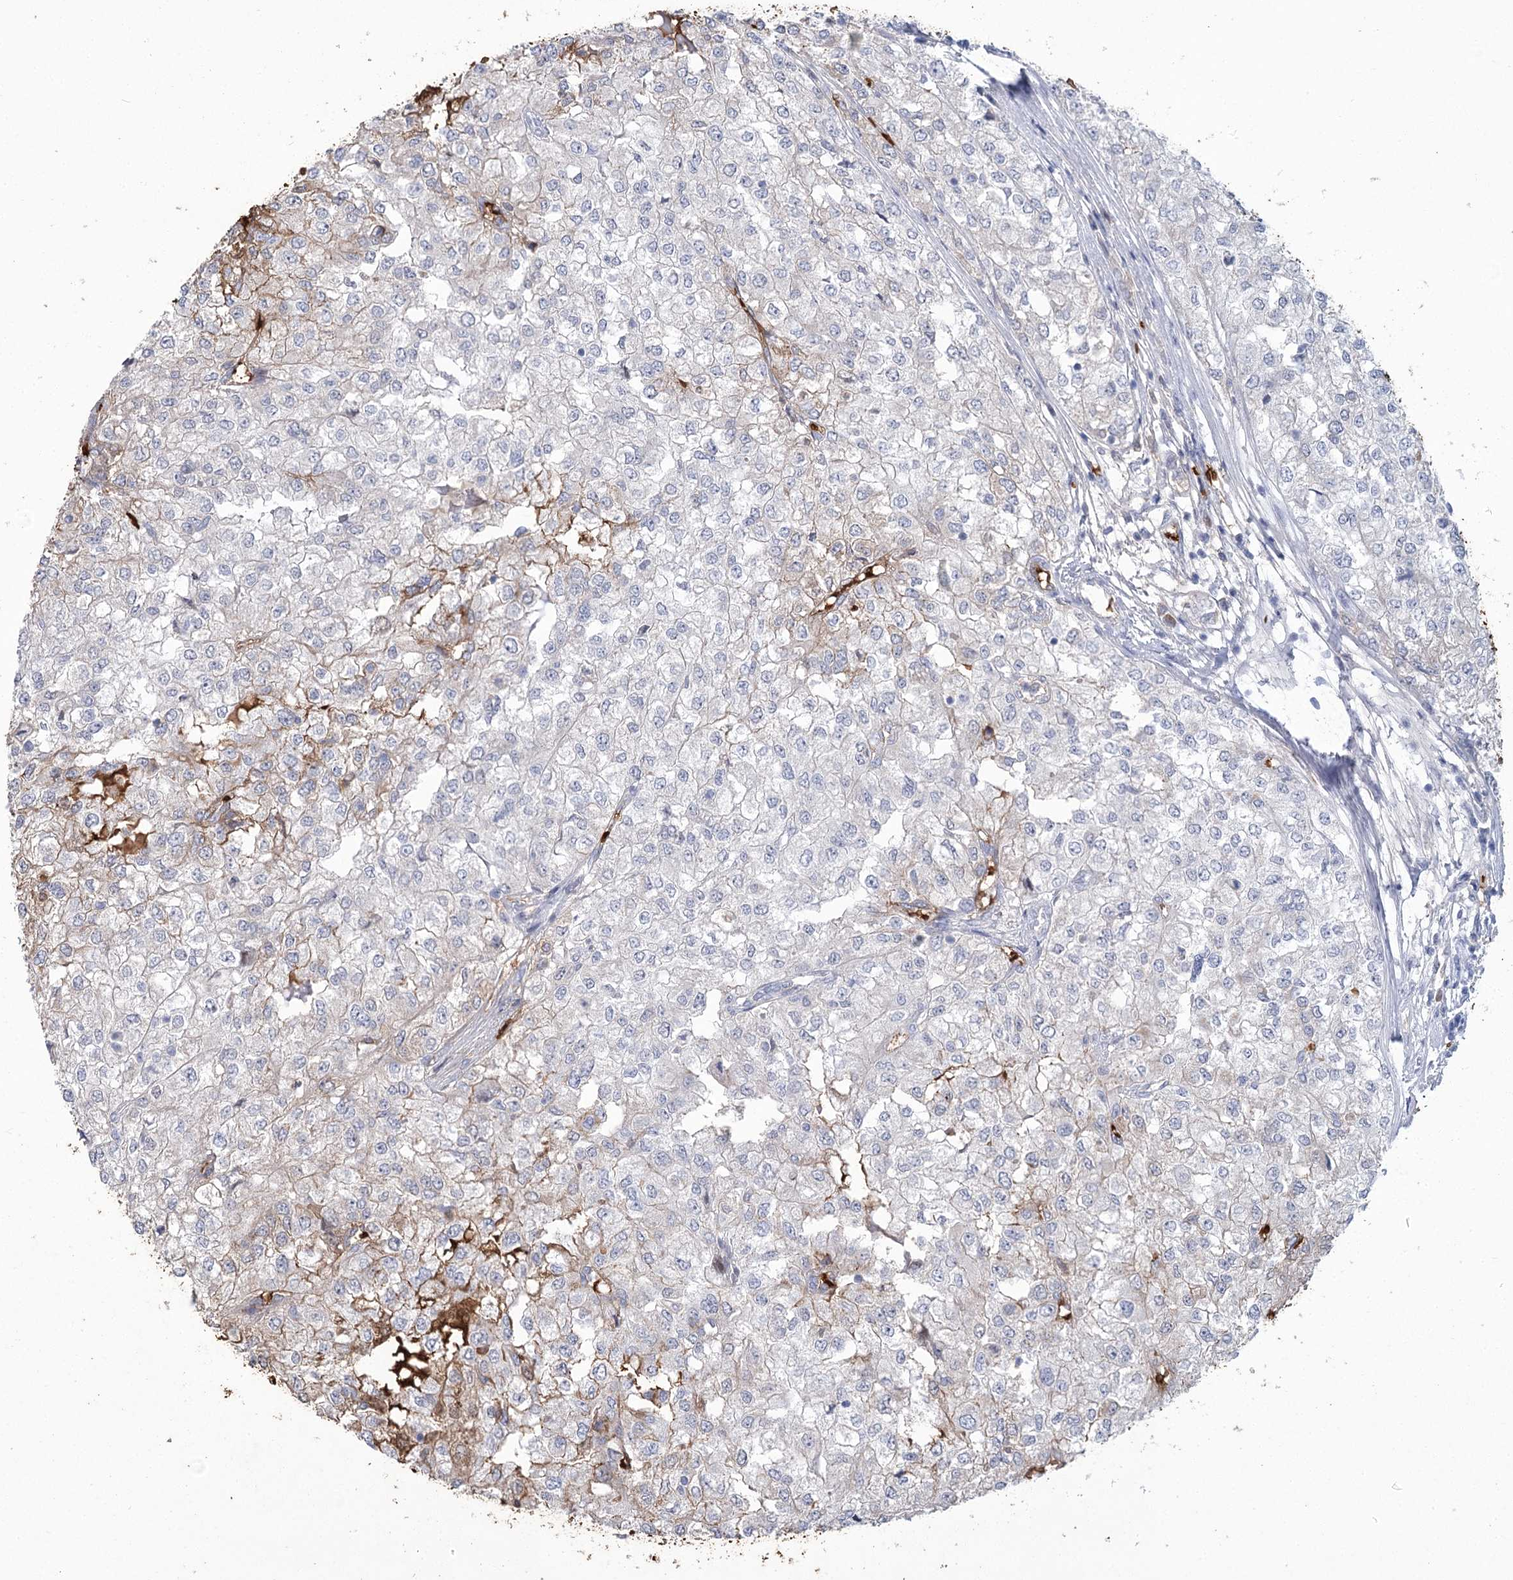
{"staining": {"intensity": "weak", "quantity": "<25%", "location": "cytoplasmic/membranous"}, "tissue": "renal cancer", "cell_type": "Tumor cells", "image_type": "cancer", "snomed": [{"axis": "morphology", "description": "Adenocarcinoma, NOS"}, {"axis": "topography", "description": "Kidney"}], "caption": "Immunohistochemistry of human adenocarcinoma (renal) displays no positivity in tumor cells.", "gene": "HBA1", "patient": {"sex": "female", "age": 54}}